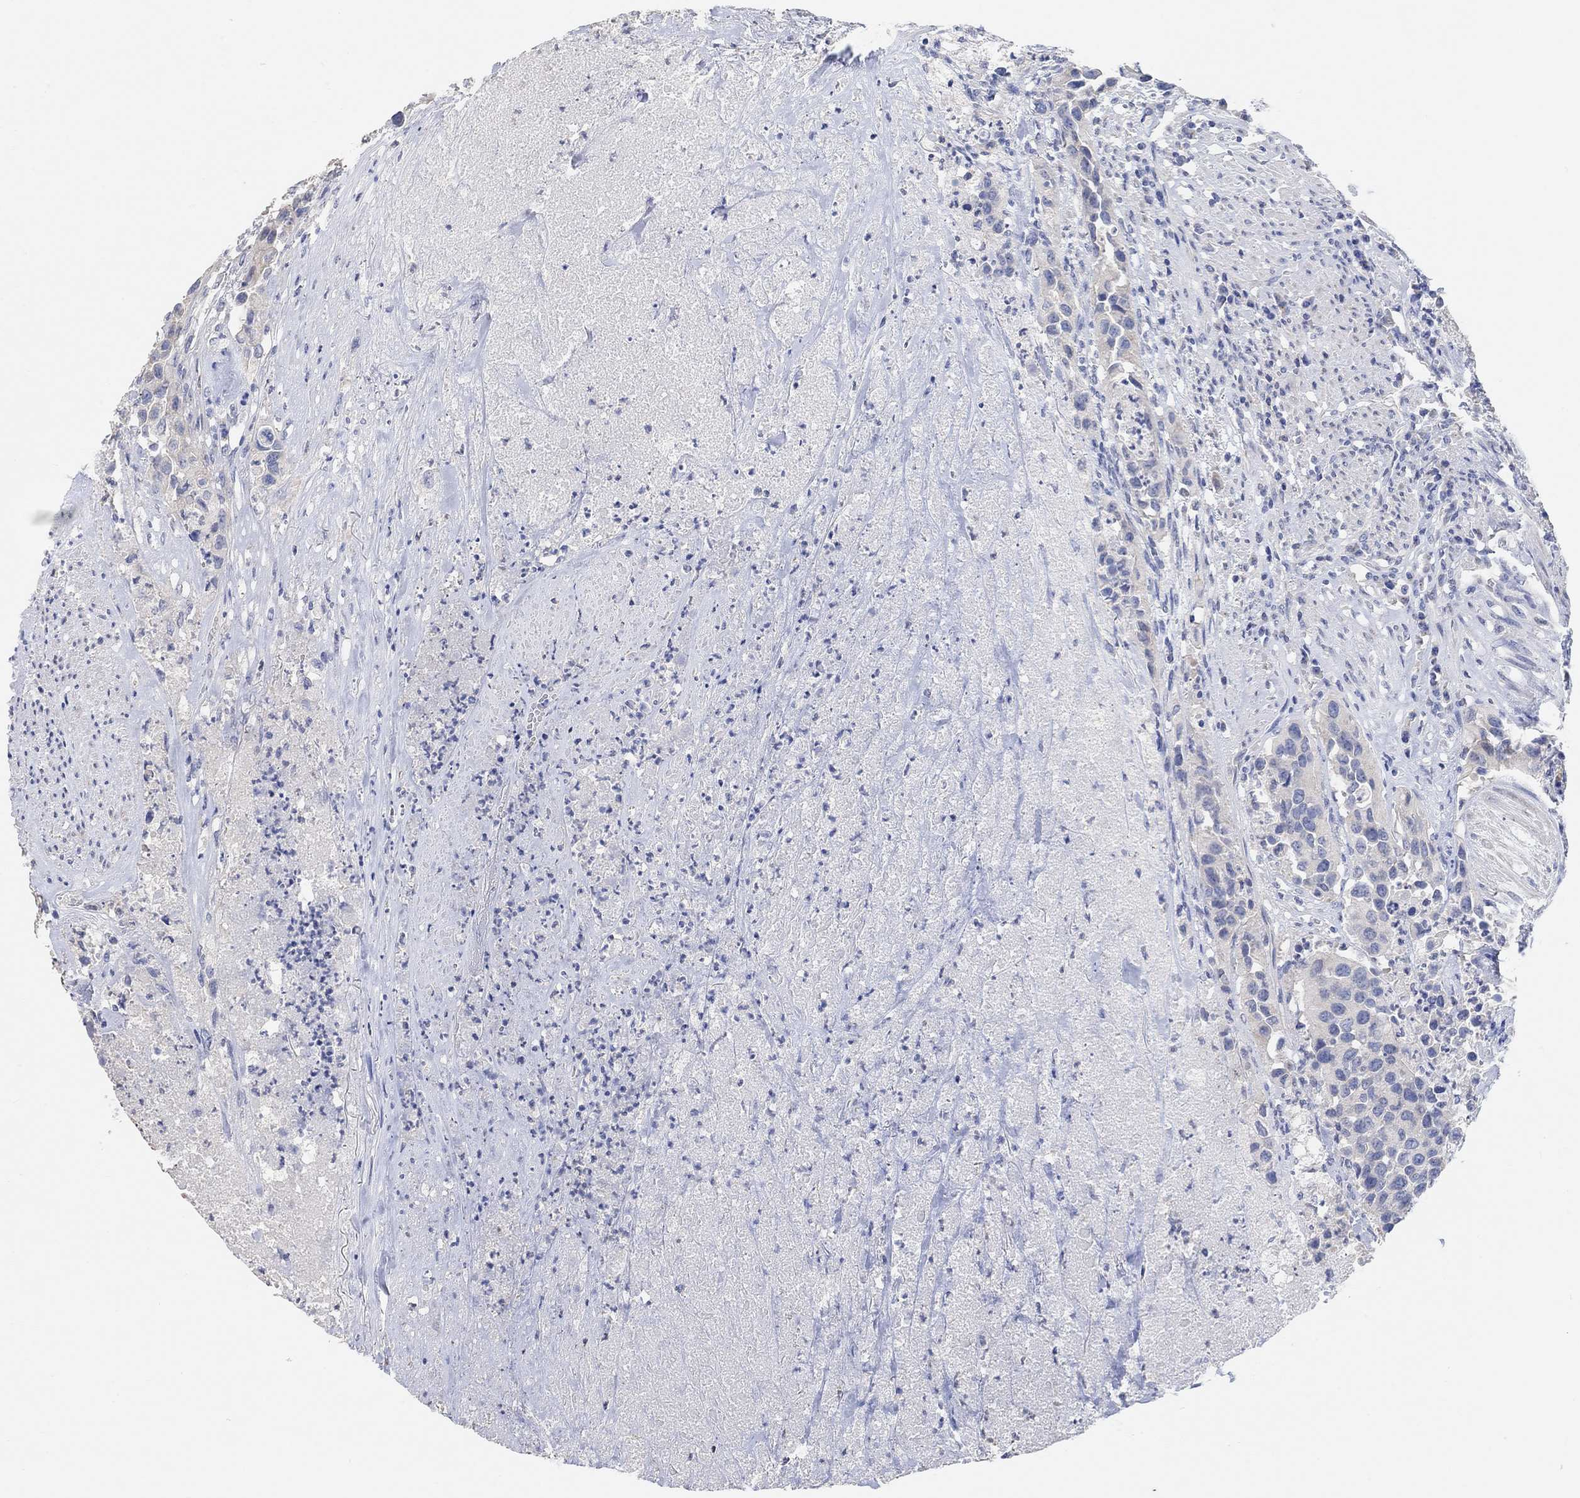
{"staining": {"intensity": "negative", "quantity": "none", "location": "none"}, "tissue": "urothelial cancer", "cell_type": "Tumor cells", "image_type": "cancer", "snomed": [{"axis": "morphology", "description": "Urothelial carcinoma, High grade"}, {"axis": "topography", "description": "Urinary bladder"}], "caption": "Immunohistochemistry (IHC) of human urothelial cancer reveals no staining in tumor cells. (DAB immunohistochemistry (IHC) with hematoxylin counter stain).", "gene": "NLRP14", "patient": {"sex": "female", "age": 73}}